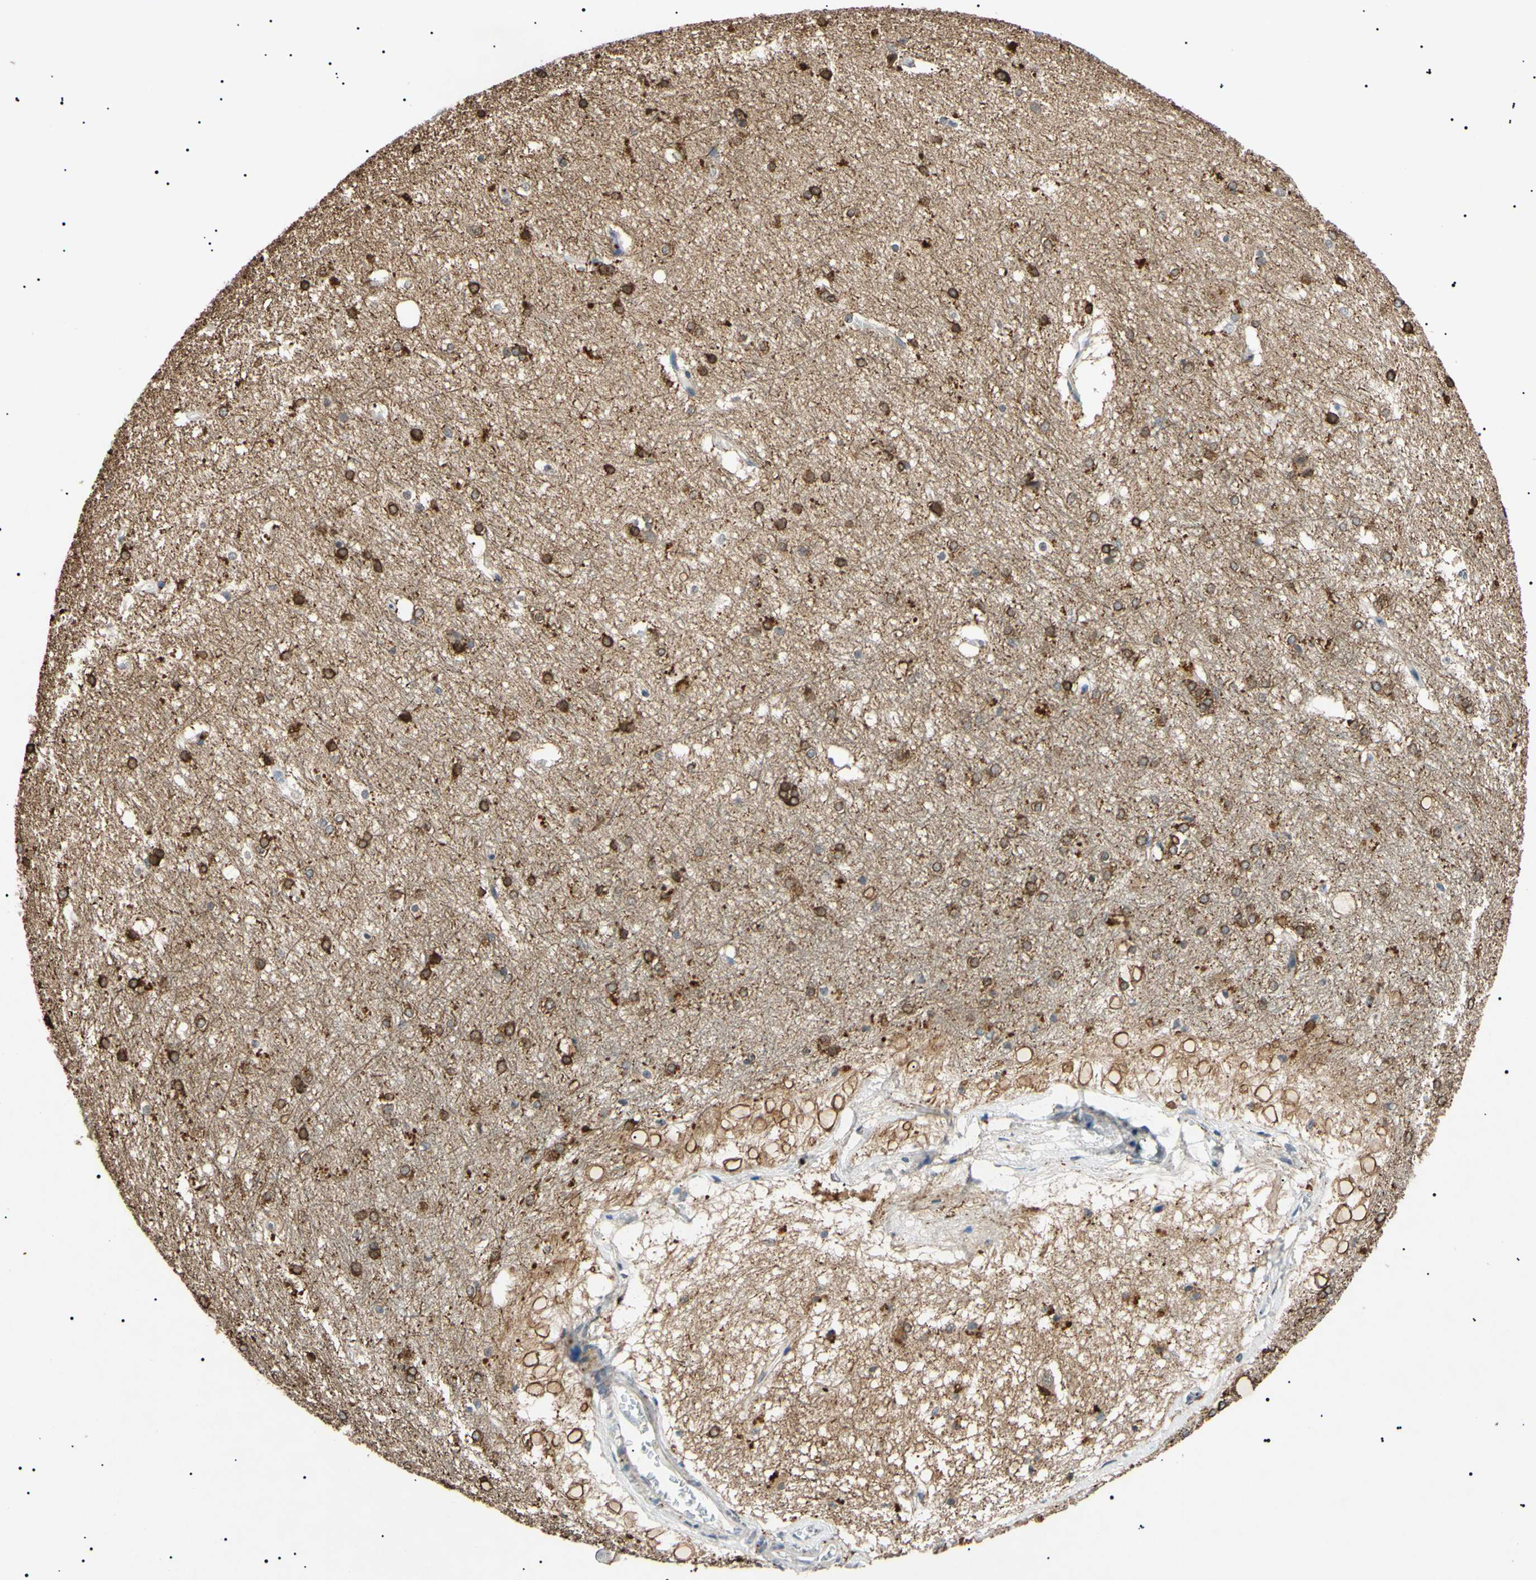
{"staining": {"intensity": "moderate", "quantity": "25%-75%", "location": "cytoplasmic/membranous,nuclear"}, "tissue": "hippocampus", "cell_type": "Glial cells", "image_type": "normal", "snomed": [{"axis": "morphology", "description": "Normal tissue, NOS"}, {"axis": "topography", "description": "Hippocampus"}], "caption": "Approximately 25%-75% of glial cells in unremarkable hippocampus show moderate cytoplasmic/membranous,nuclear protein staining as visualized by brown immunohistochemical staining.", "gene": "TUBB4A", "patient": {"sex": "female", "age": 19}}